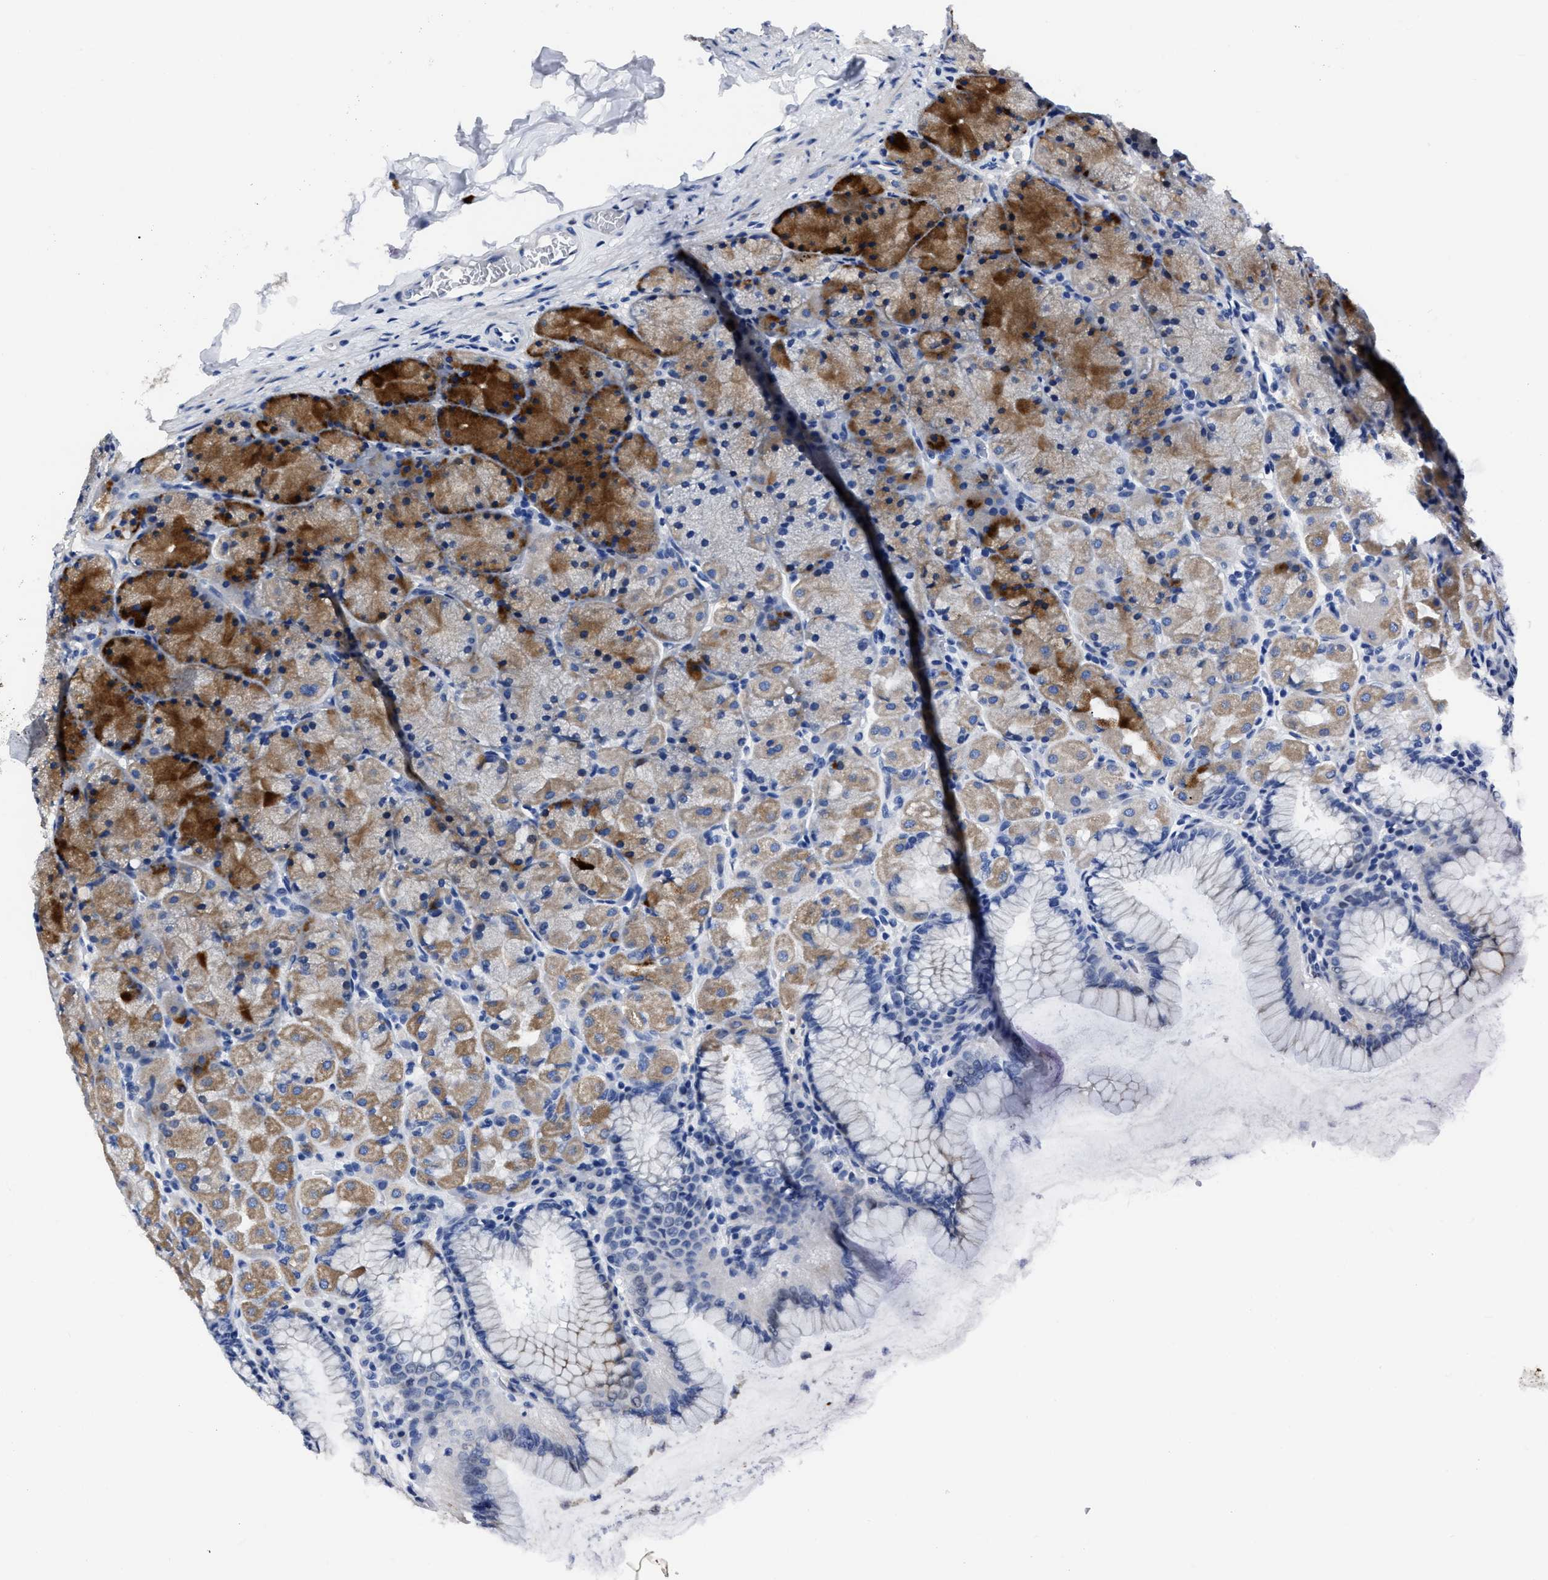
{"staining": {"intensity": "strong", "quantity": "<25%", "location": "cytoplasmic/membranous"}, "tissue": "stomach", "cell_type": "Glandular cells", "image_type": "normal", "snomed": [{"axis": "morphology", "description": "Normal tissue, NOS"}, {"axis": "topography", "description": "Stomach, upper"}], "caption": "This photomicrograph shows normal stomach stained with immunohistochemistry to label a protein in brown. The cytoplasmic/membranous of glandular cells show strong positivity for the protein. Nuclei are counter-stained blue.", "gene": "MOV10L1", "patient": {"sex": "female", "age": 56}}